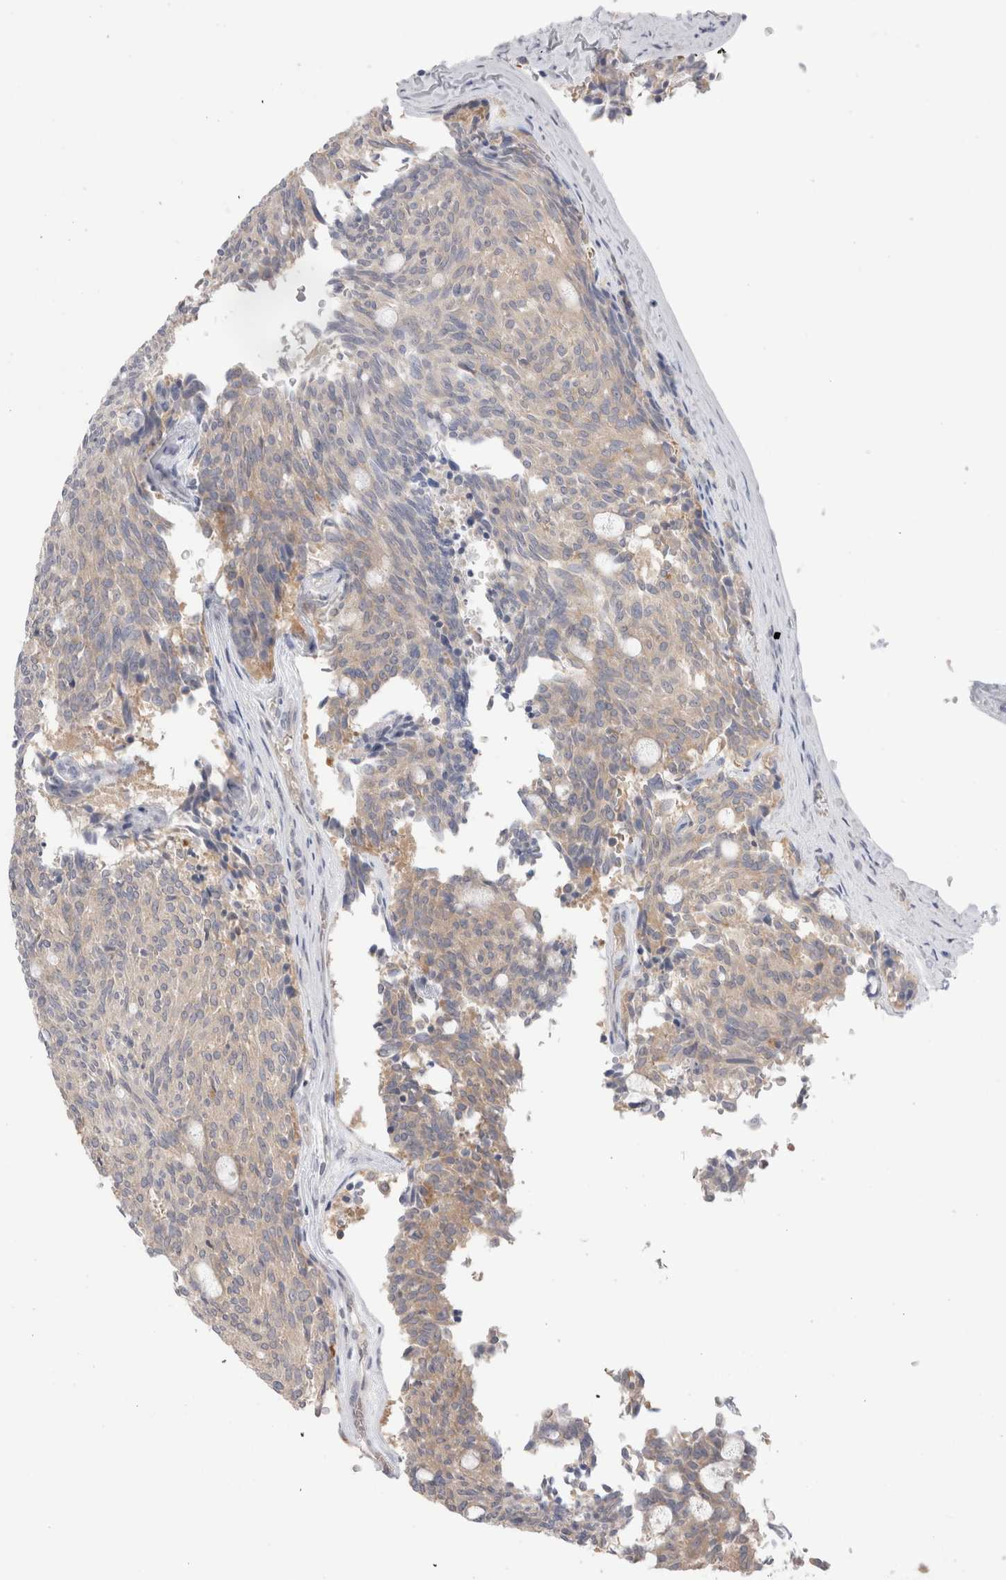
{"staining": {"intensity": "weak", "quantity": ">75%", "location": "cytoplasmic/membranous"}, "tissue": "carcinoid", "cell_type": "Tumor cells", "image_type": "cancer", "snomed": [{"axis": "morphology", "description": "Carcinoid, malignant, NOS"}, {"axis": "topography", "description": "Pancreas"}], "caption": "Carcinoid stained for a protein (brown) exhibits weak cytoplasmic/membranous positive expression in about >75% of tumor cells.", "gene": "NDOR1", "patient": {"sex": "female", "age": 54}}